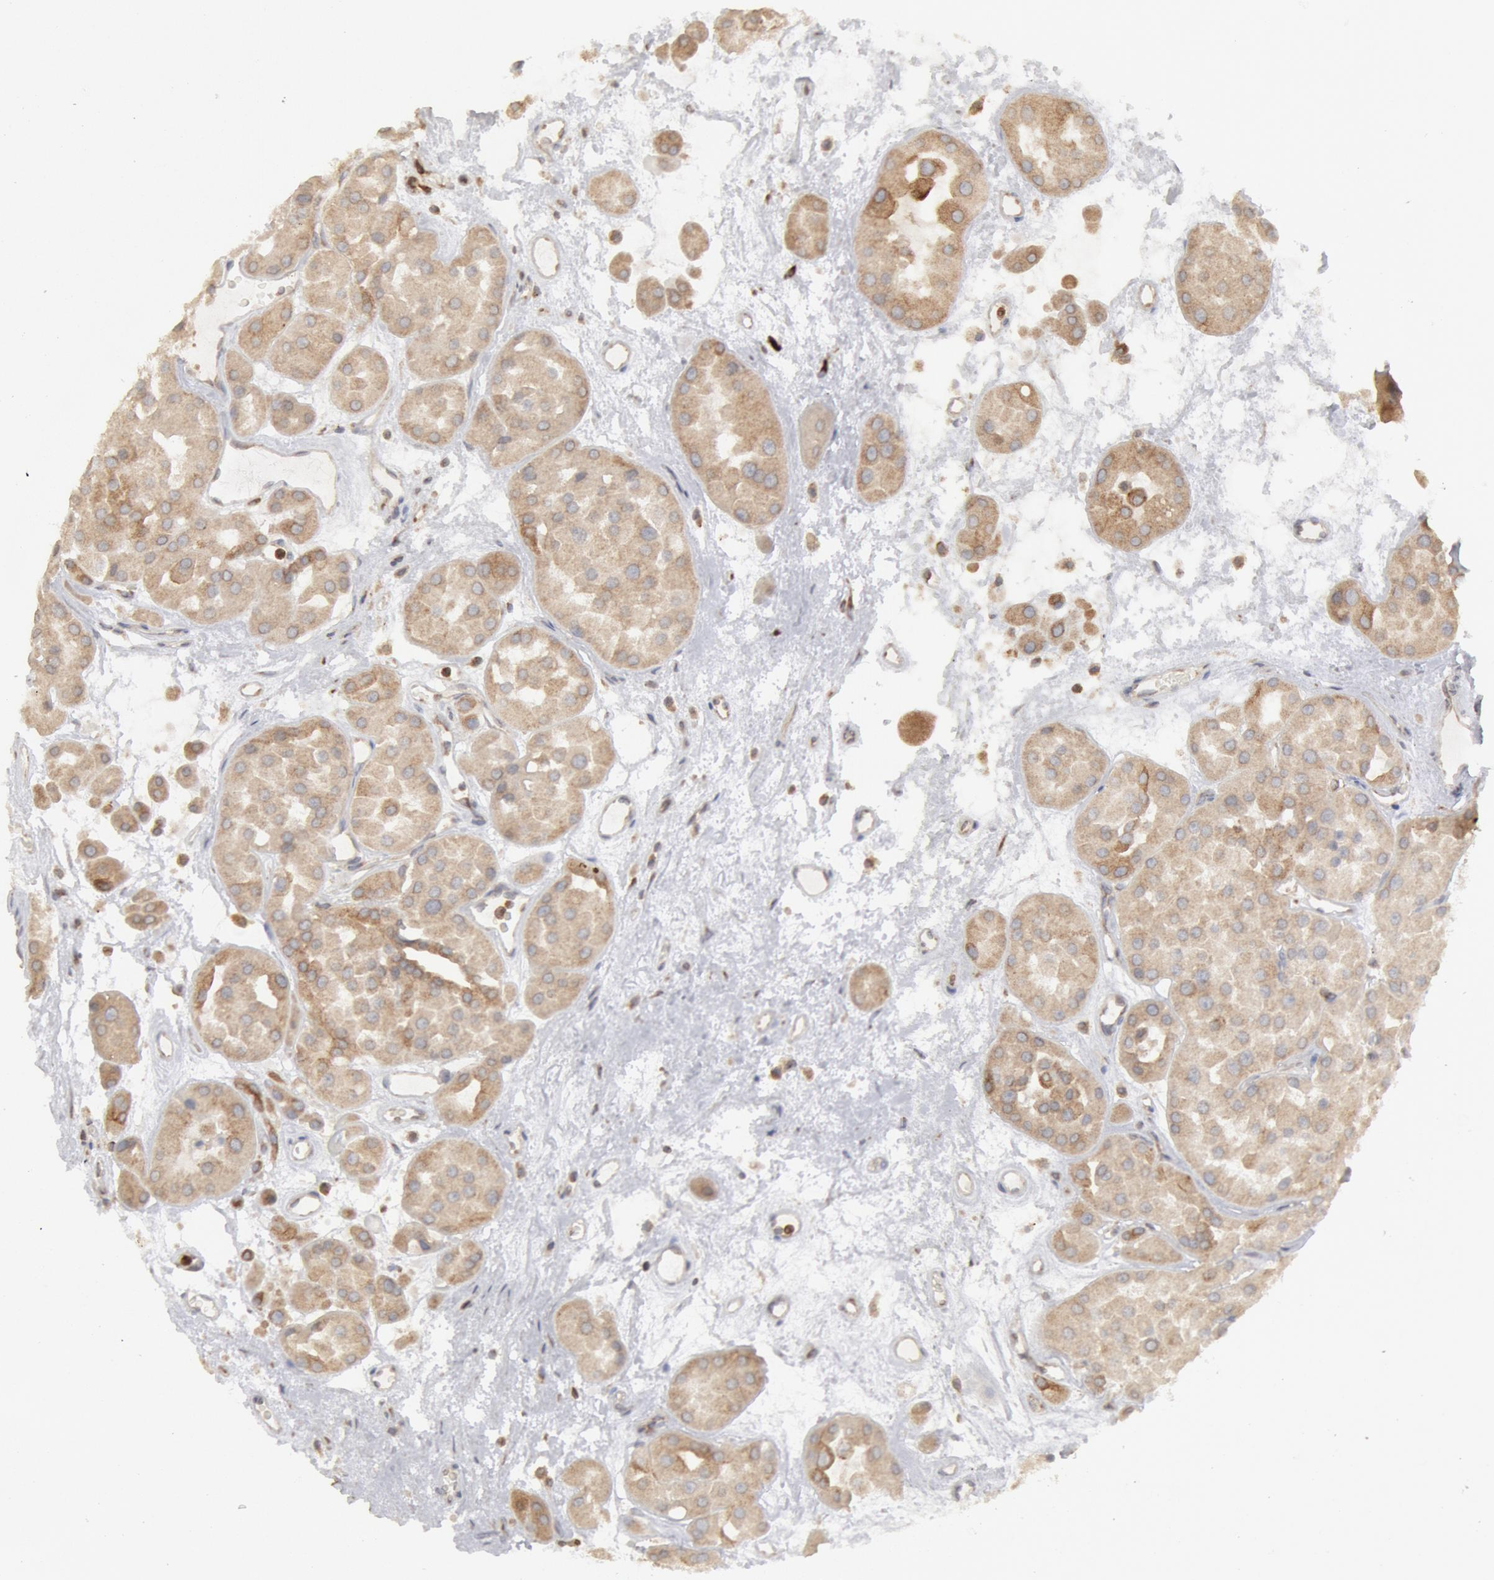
{"staining": {"intensity": "weak", "quantity": ">75%", "location": "cytoplasmic/membranous"}, "tissue": "renal cancer", "cell_type": "Tumor cells", "image_type": "cancer", "snomed": [{"axis": "morphology", "description": "Adenocarcinoma, uncertain malignant potential"}, {"axis": "topography", "description": "Kidney"}], "caption": "The immunohistochemical stain labels weak cytoplasmic/membranous positivity in tumor cells of renal adenocarcinoma,  uncertain malignant potential tissue.", "gene": "OSBPL8", "patient": {"sex": "male", "age": 63}}